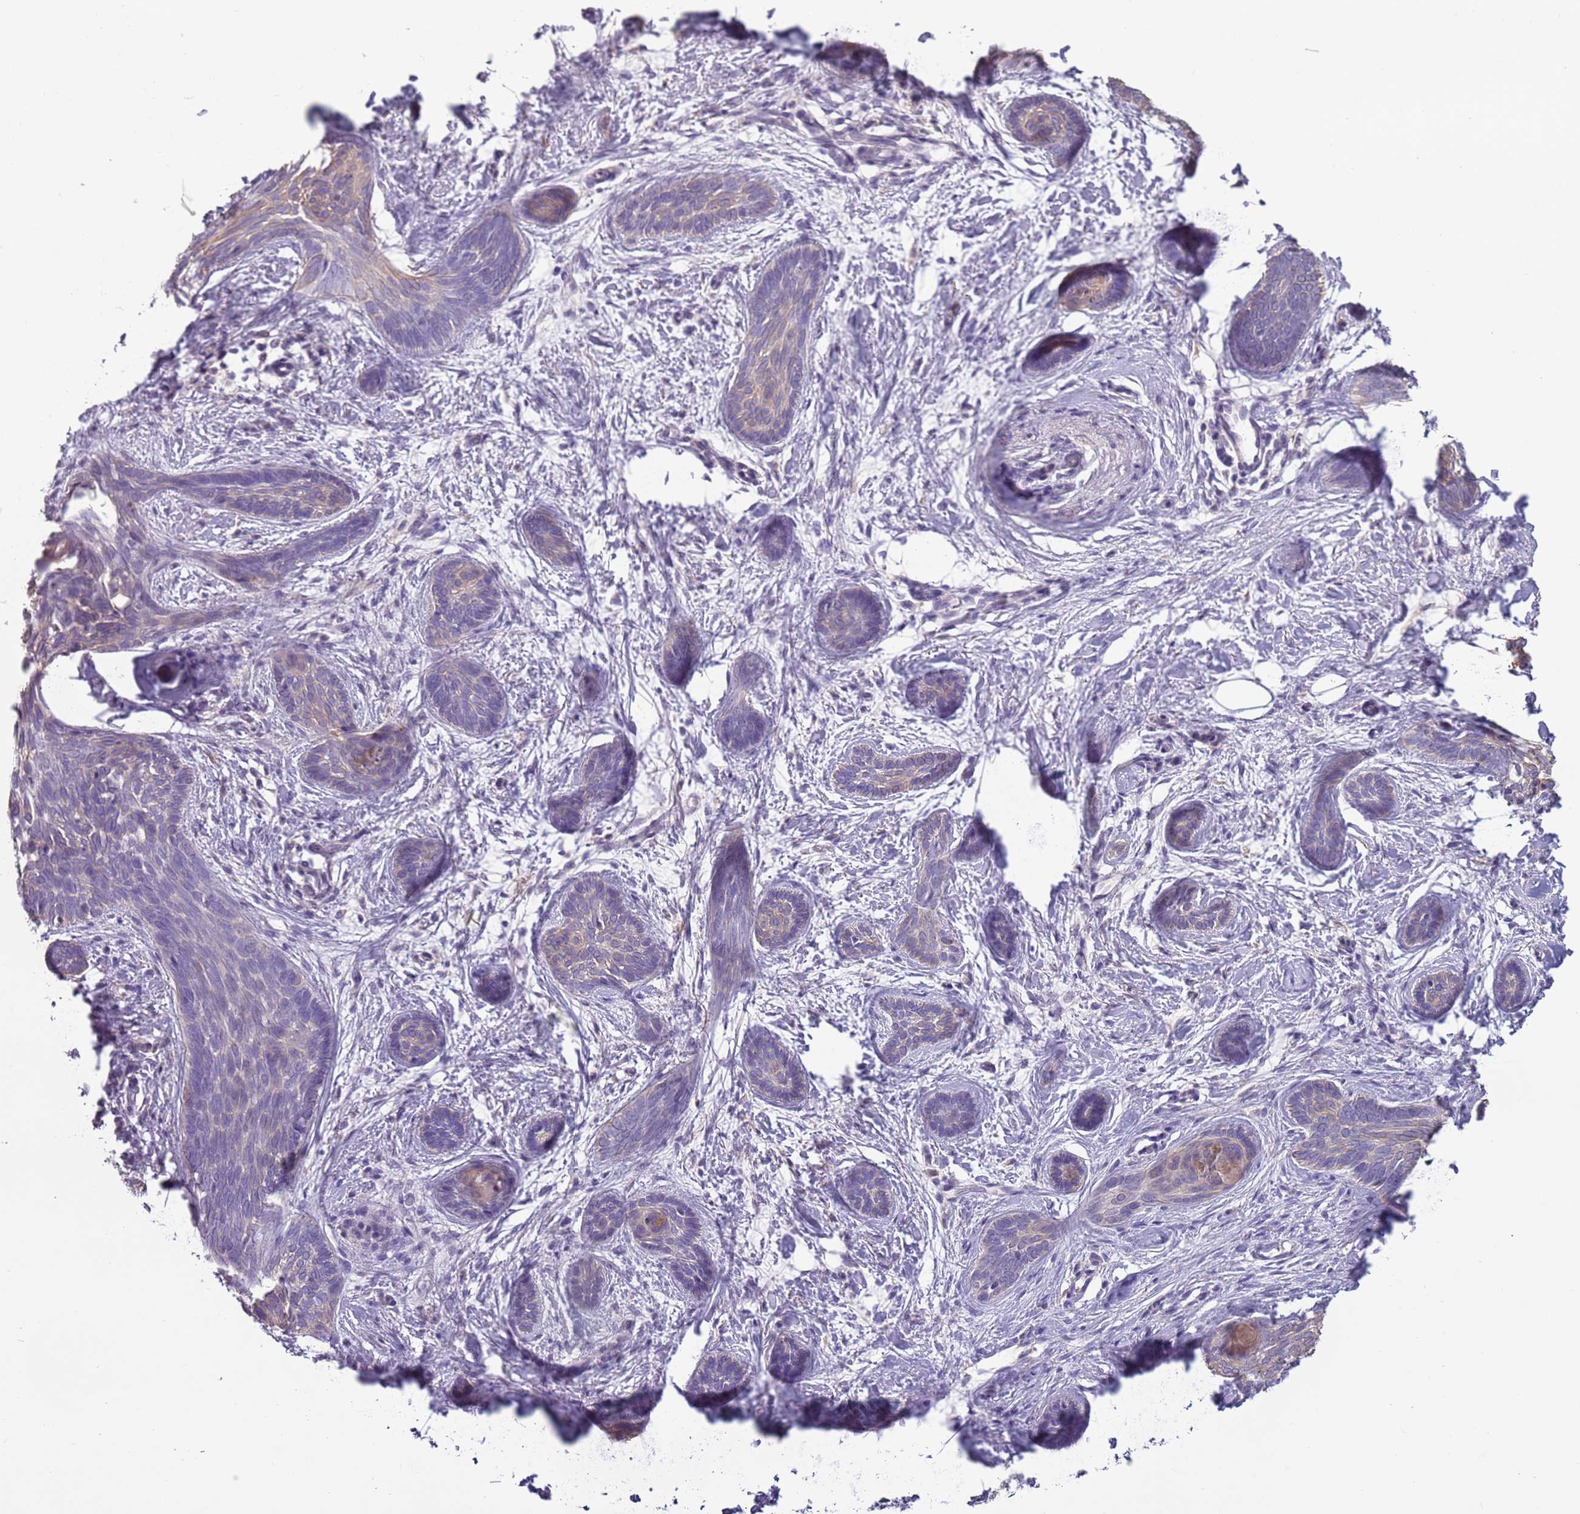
{"staining": {"intensity": "weak", "quantity": "<25%", "location": "cytoplasmic/membranous"}, "tissue": "skin cancer", "cell_type": "Tumor cells", "image_type": "cancer", "snomed": [{"axis": "morphology", "description": "Basal cell carcinoma"}, {"axis": "topography", "description": "Skin"}], "caption": "The micrograph shows no significant positivity in tumor cells of basal cell carcinoma (skin).", "gene": "CAPN9", "patient": {"sex": "female", "age": 81}}